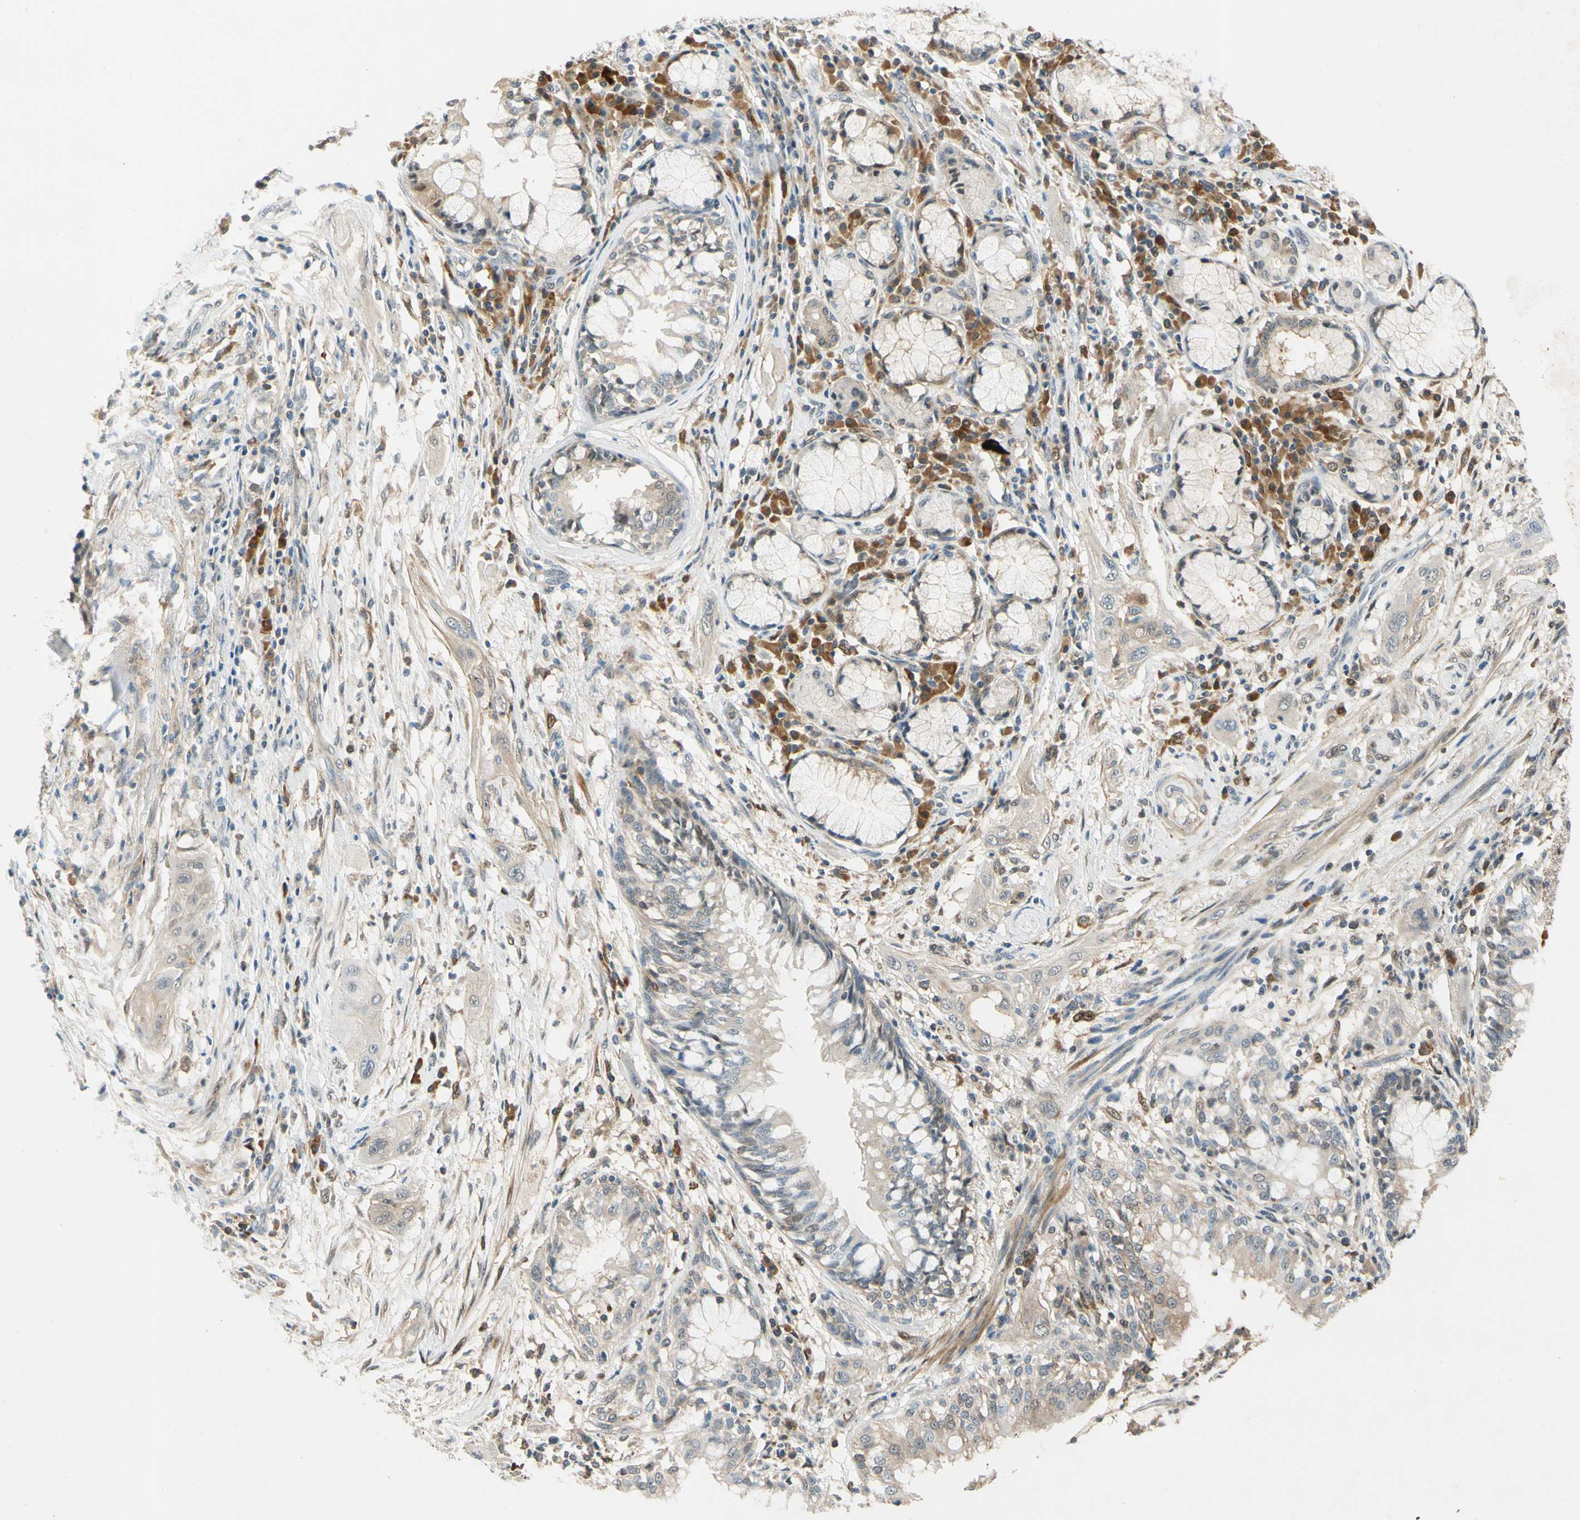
{"staining": {"intensity": "weak", "quantity": ">75%", "location": "cytoplasmic/membranous"}, "tissue": "lung cancer", "cell_type": "Tumor cells", "image_type": "cancer", "snomed": [{"axis": "morphology", "description": "Squamous cell carcinoma, NOS"}, {"axis": "topography", "description": "Lung"}], "caption": "Tumor cells demonstrate low levels of weak cytoplasmic/membranous positivity in approximately >75% of cells in squamous cell carcinoma (lung).", "gene": "WIPI1", "patient": {"sex": "female", "age": 47}}